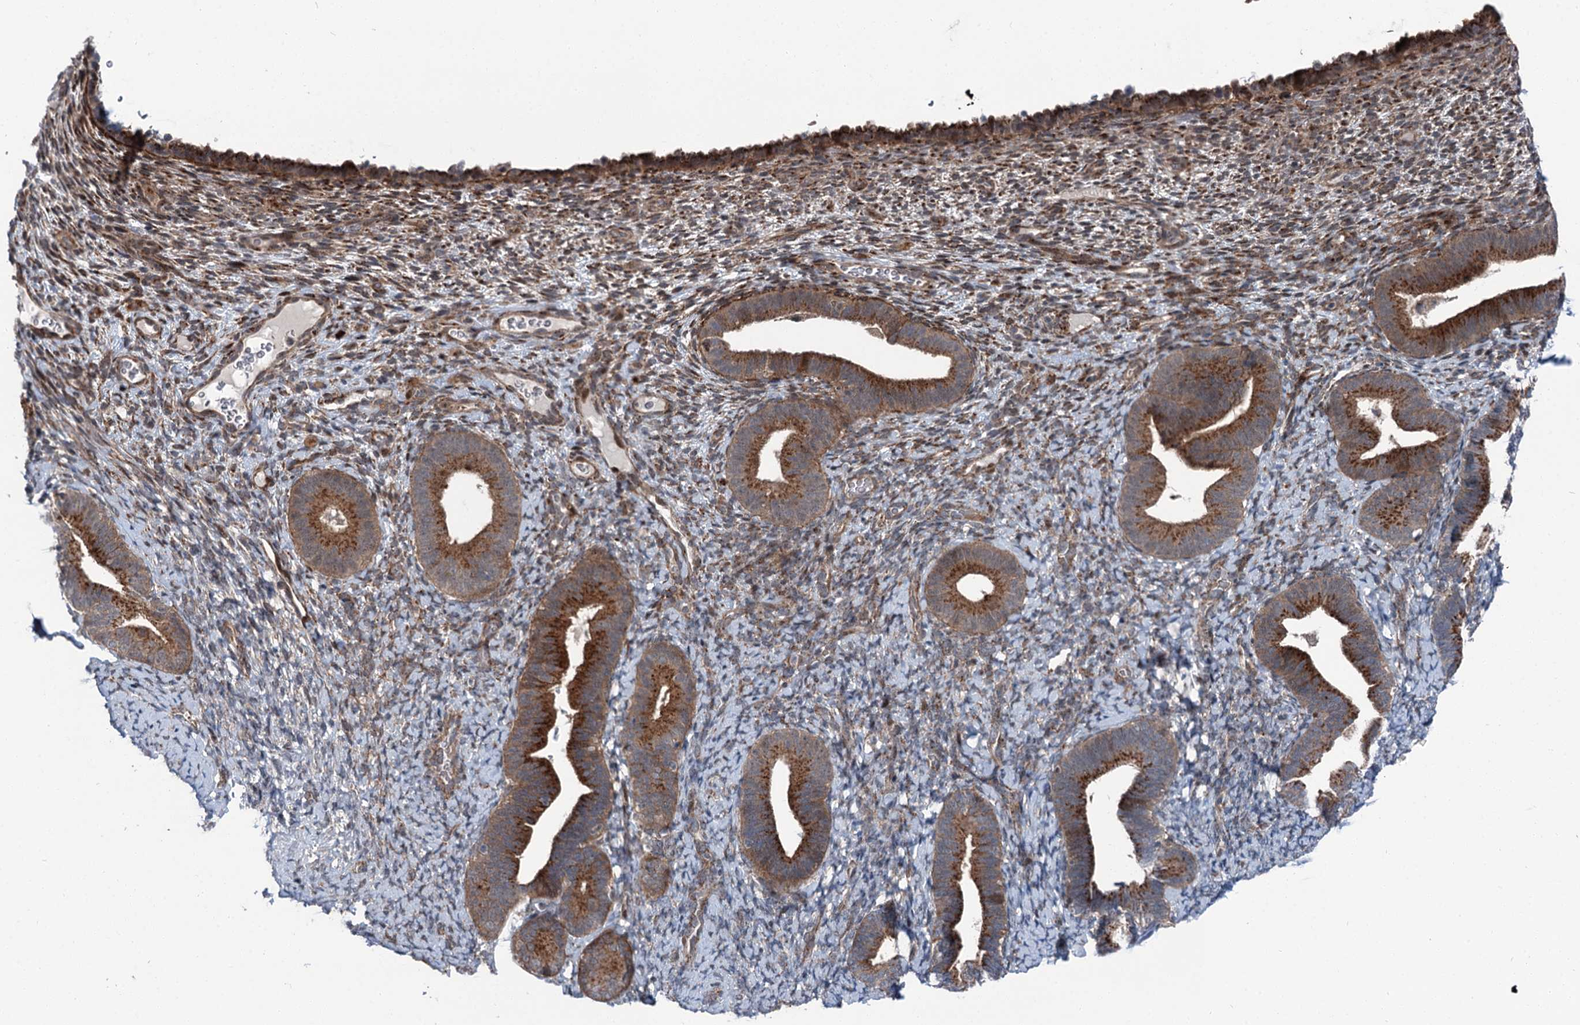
{"staining": {"intensity": "moderate", "quantity": "<25%", "location": "cytoplasmic/membranous"}, "tissue": "endometrium", "cell_type": "Cells in endometrial stroma", "image_type": "normal", "snomed": [{"axis": "morphology", "description": "Normal tissue, NOS"}, {"axis": "topography", "description": "Endometrium"}], "caption": "Moderate cytoplasmic/membranous positivity for a protein is seen in about <25% of cells in endometrial stroma of normal endometrium using immunohistochemistry.", "gene": "POLR1D", "patient": {"sex": "female", "age": 65}}